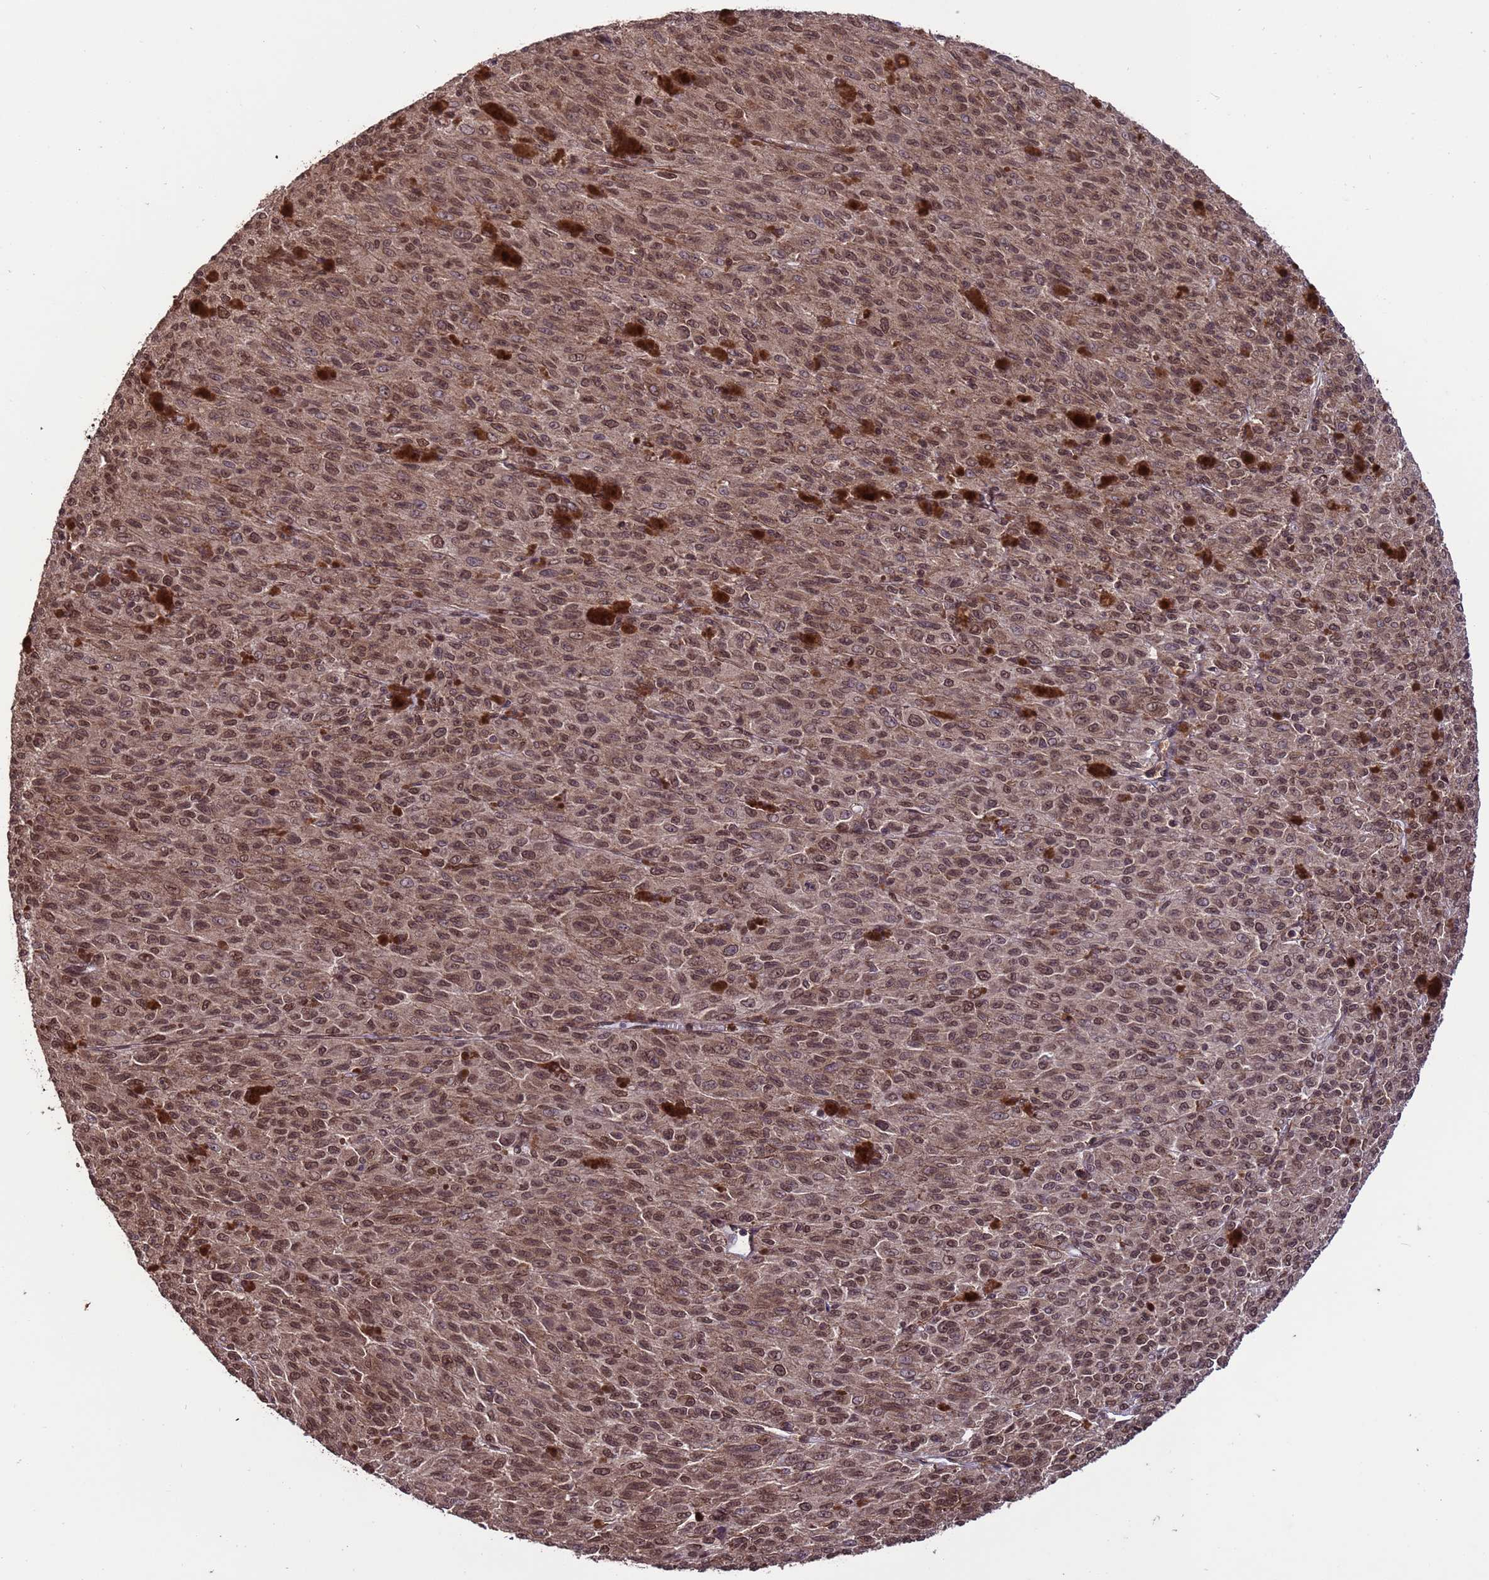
{"staining": {"intensity": "moderate", "quantity": ">75%", "location": "nuclear"}, "tissue": "melanoma", "cell_type": "Tumor cells", "image_type": "cancer", "snomed": [{"axis": "morphology", "description": "Malignant melanoma, NOS"}, {"axis": "topography", "description": "Skin"}], "caption": "Moderate nuclear protein staining is present in about >75% of tumor cells in malignant melanoma.", "gene": "VSTM4", "patient": {"sex": "female", "age": 52}}